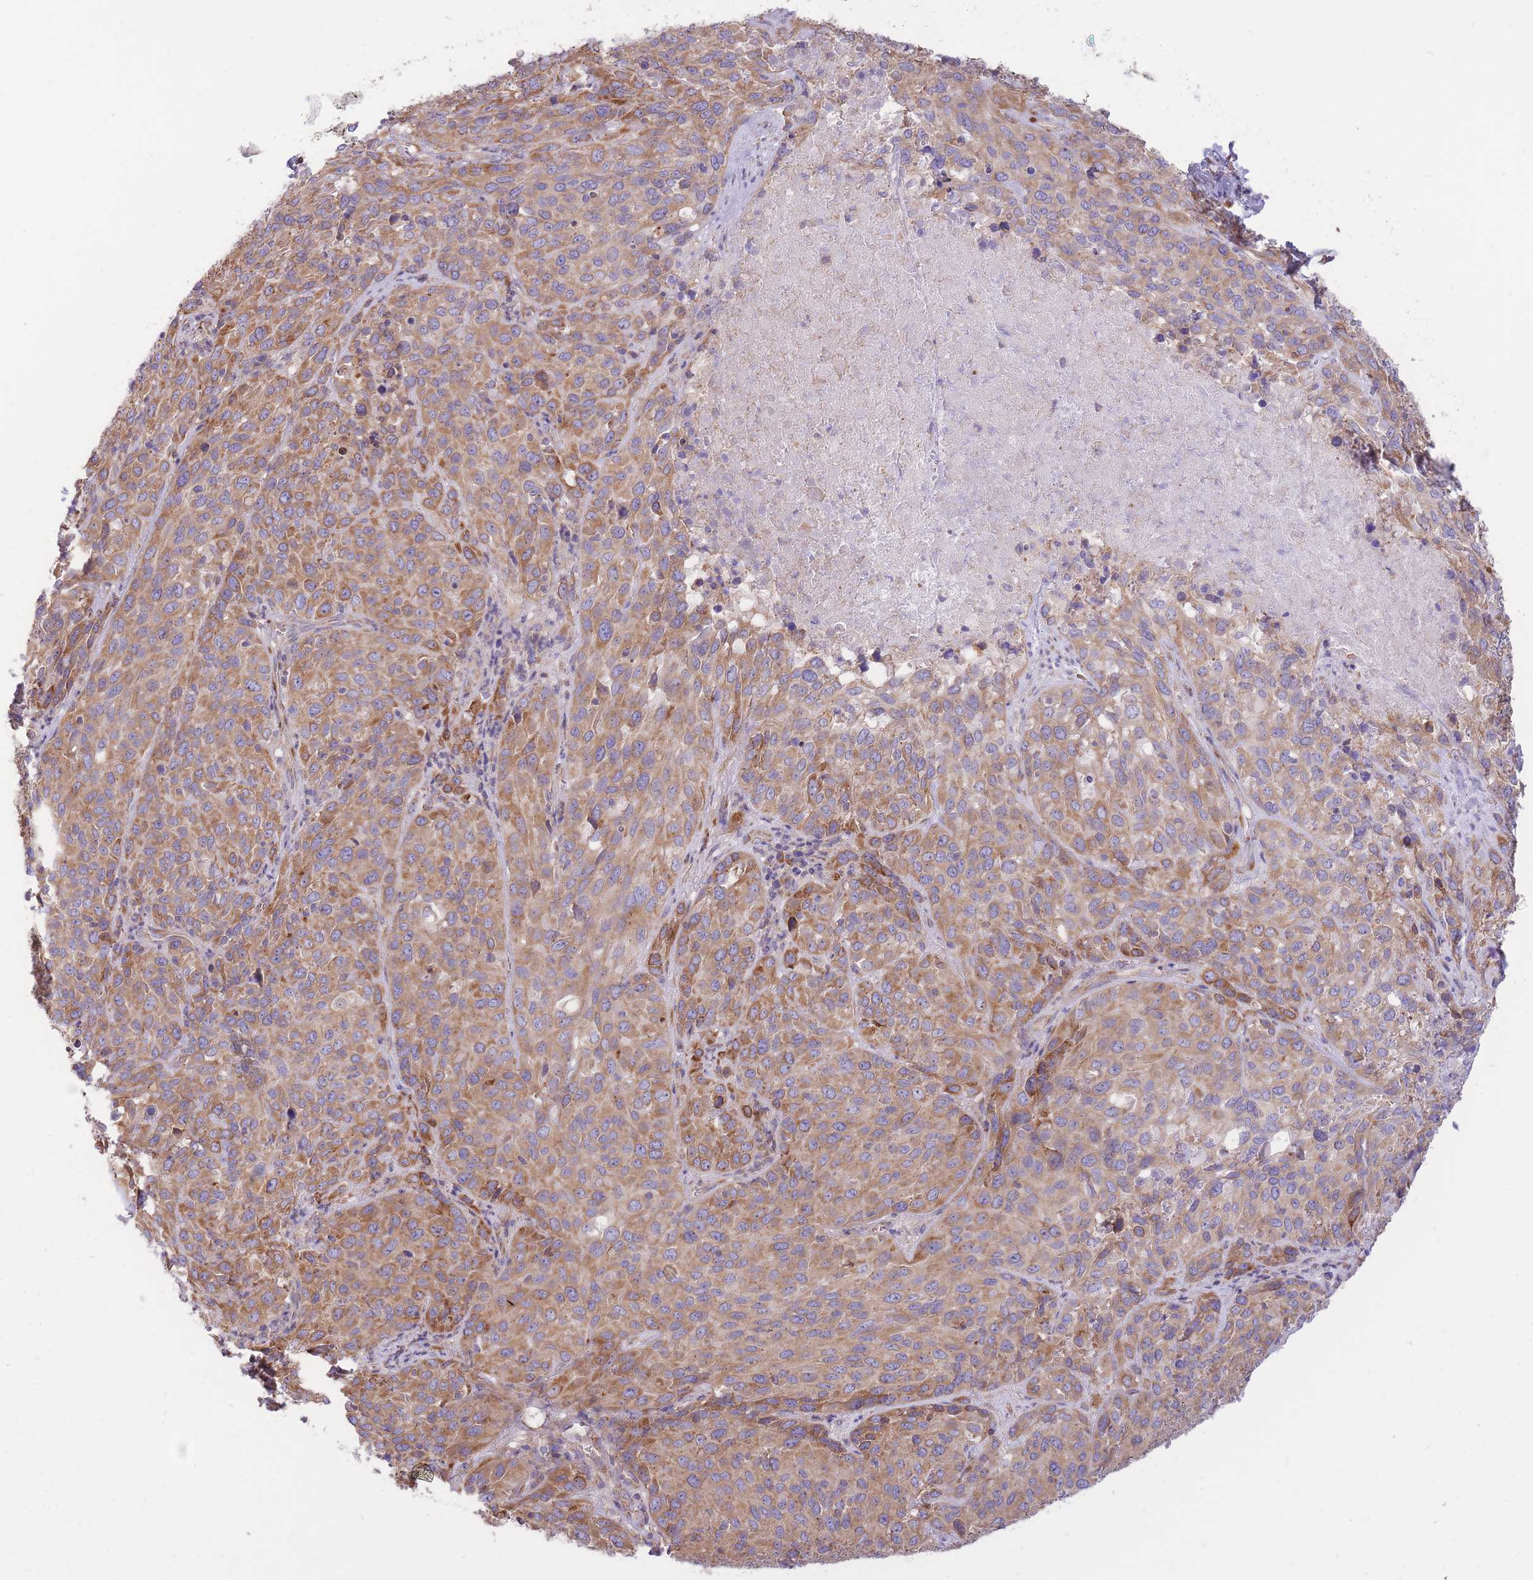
{"staining": {"intensity": "moderate", "quantity": ">75%", "location": "cytoplasmic/membranous"}, "tissue": "cervical cancer", "cell_type": "Tumor cells", "image_type": "cancer", "snomed": [{"axis": "morphology", "description": "Squamous cell carcinoma, NOS"}, {"axis": "topography", "description": "Cervix"}], "caption": "High-magnification brightfield microscopy of cervical cancer stained with DAB (brown) and counterstained with hematoxylin (blue). tumor cells exhibit moderate cytoplasmic/membranous positivity is seen in about>75% of cells. Using DAB (brown) and hematoxylin (blue) stains, captured at high magnification using brightfield microscopy.", "gene": "GBP7", "patient": {"sex": "female", "age": 51}}